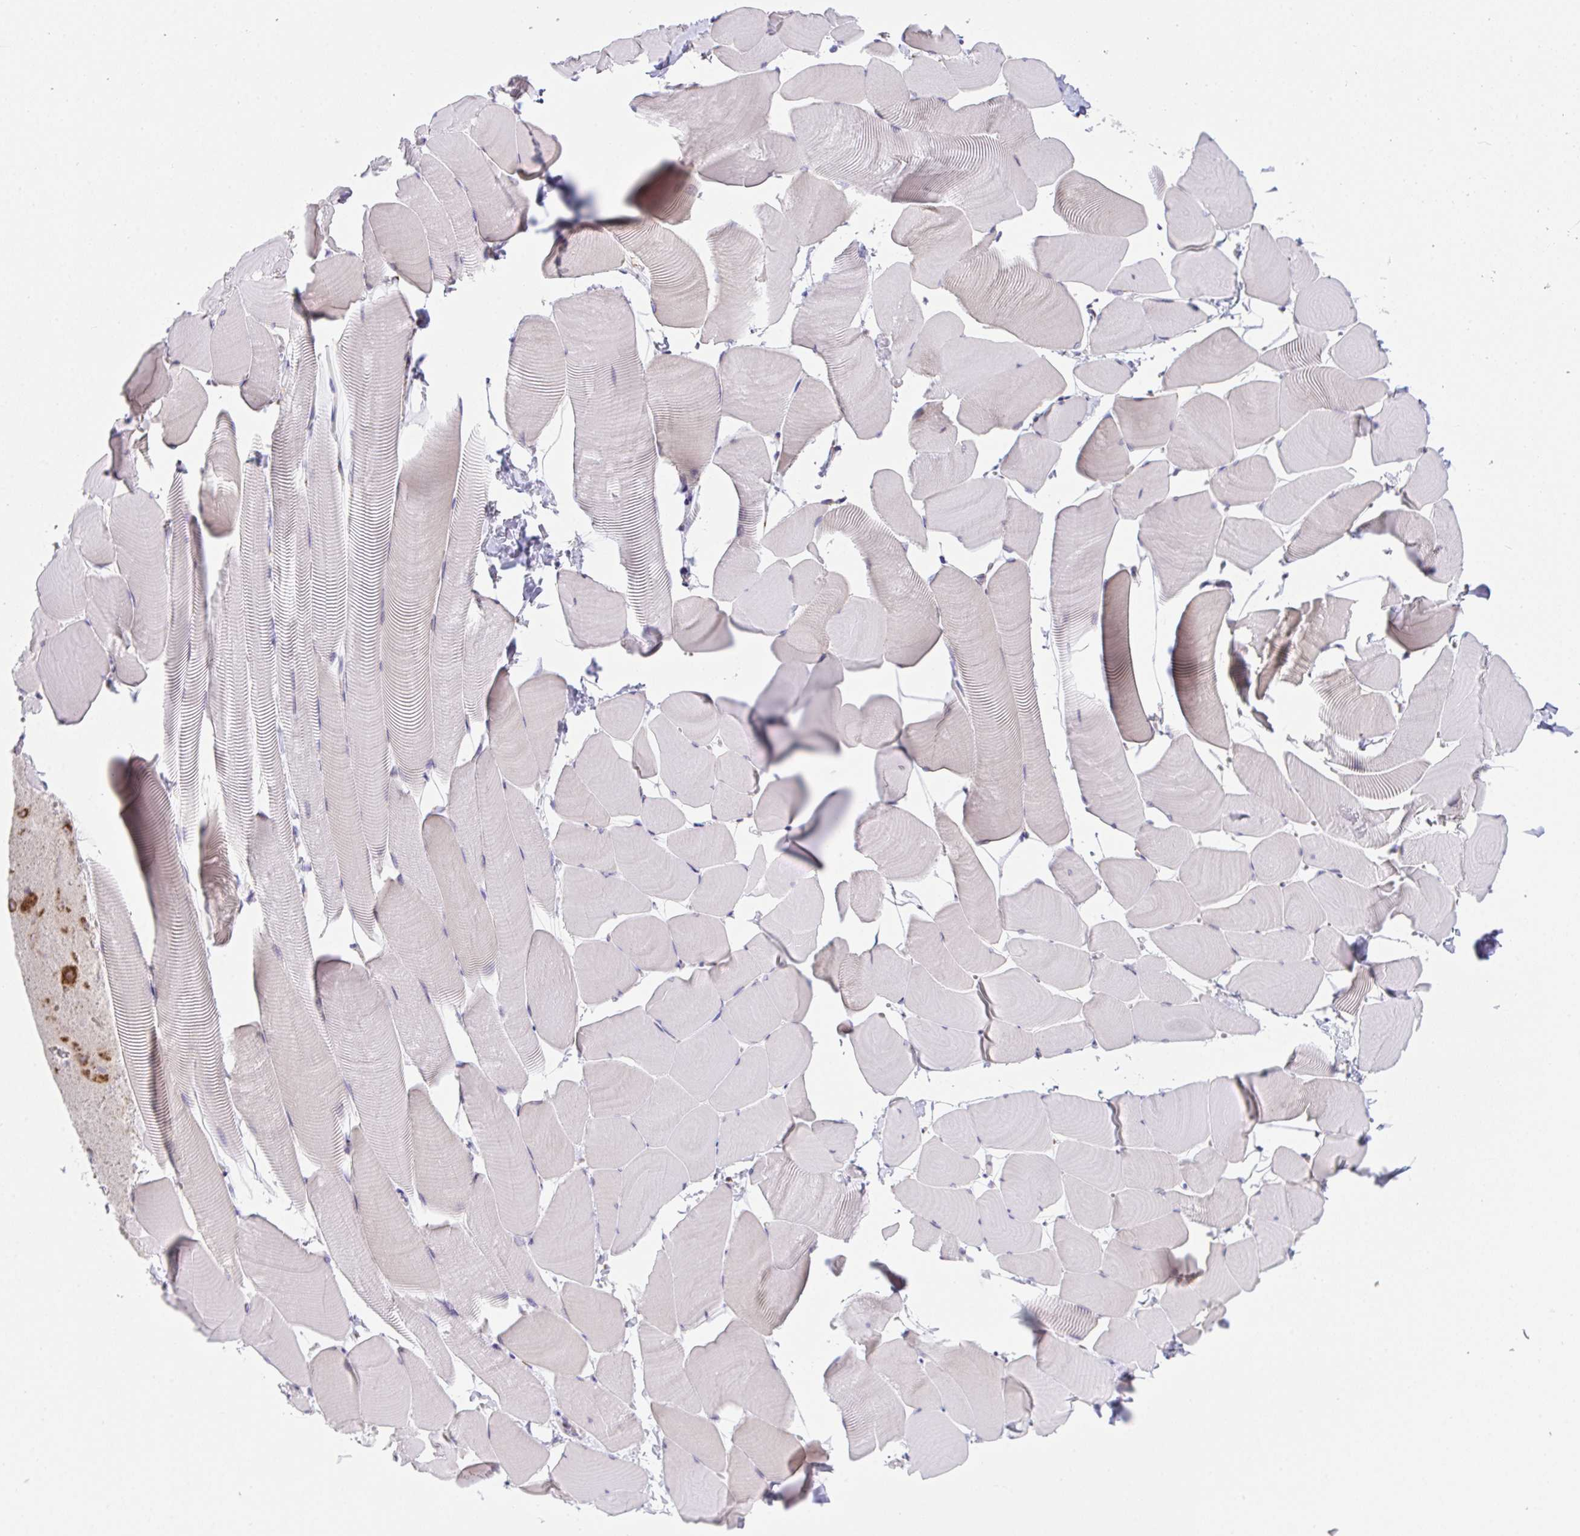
{"staining": {"intensity": "weak", "quantity": "<25%", "location": "cytoplasmic/membranous"}, "tissue": "skeletal muscle", "cell_type": "Myocytes", "image_type": "normal", "snomed": [{"axis": "morphology", "description": "Normal tissue, NOS"}, {"axis": "topography", "description": "Skeletal muscle"}], "caption": "Immunohistochemistry photomicrograph of benign skeletal muscle stained for a protein (brown), which displays no staining in myocytes. Nuclei are stained in blue.", "gene": "MIA3", "patient": {"sex": "male", "age": 25}}